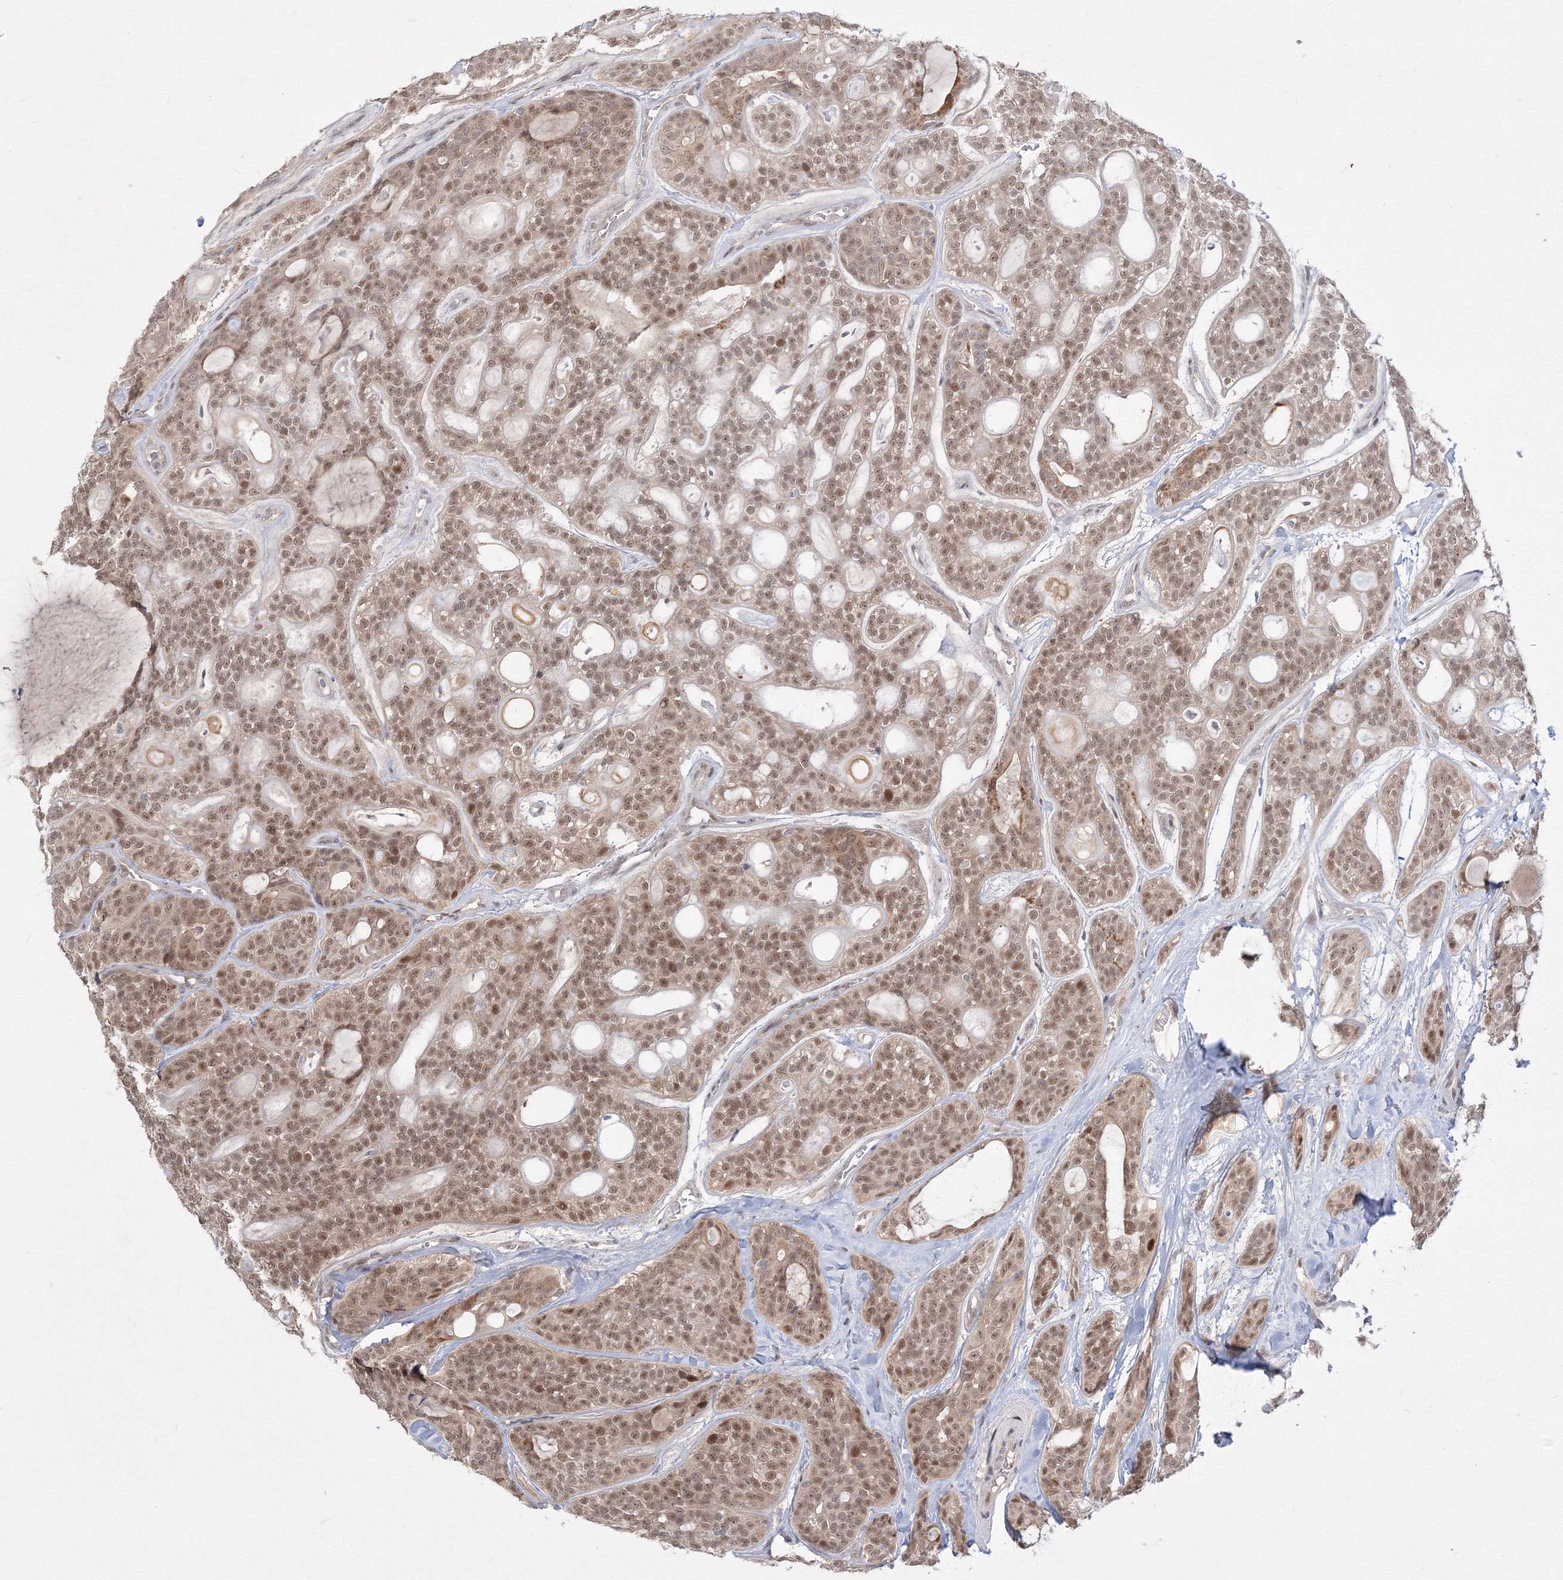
{"staining": {"intensity": "moderate", "quantity": ">75%", "location": "nuclear"}, "tissue": "head and neck cancer", "cell_type": "Tumor cells", "image_type": "cancer", "snomed": [{"axis": "morphology", "description": "Adenocarcinoma, NOS"}, {"axis": "topography", "description": "Head-Neck"}], "caption": "Protein analysis of head and neck cancer tissue displays moderate nuclear positivity in approximately >75% of tumor cells. The protein is shown in brown color, while the nuclei are stained blue.", "gene": "COPS4", "patient": {"sex": "male", "age": 66}}